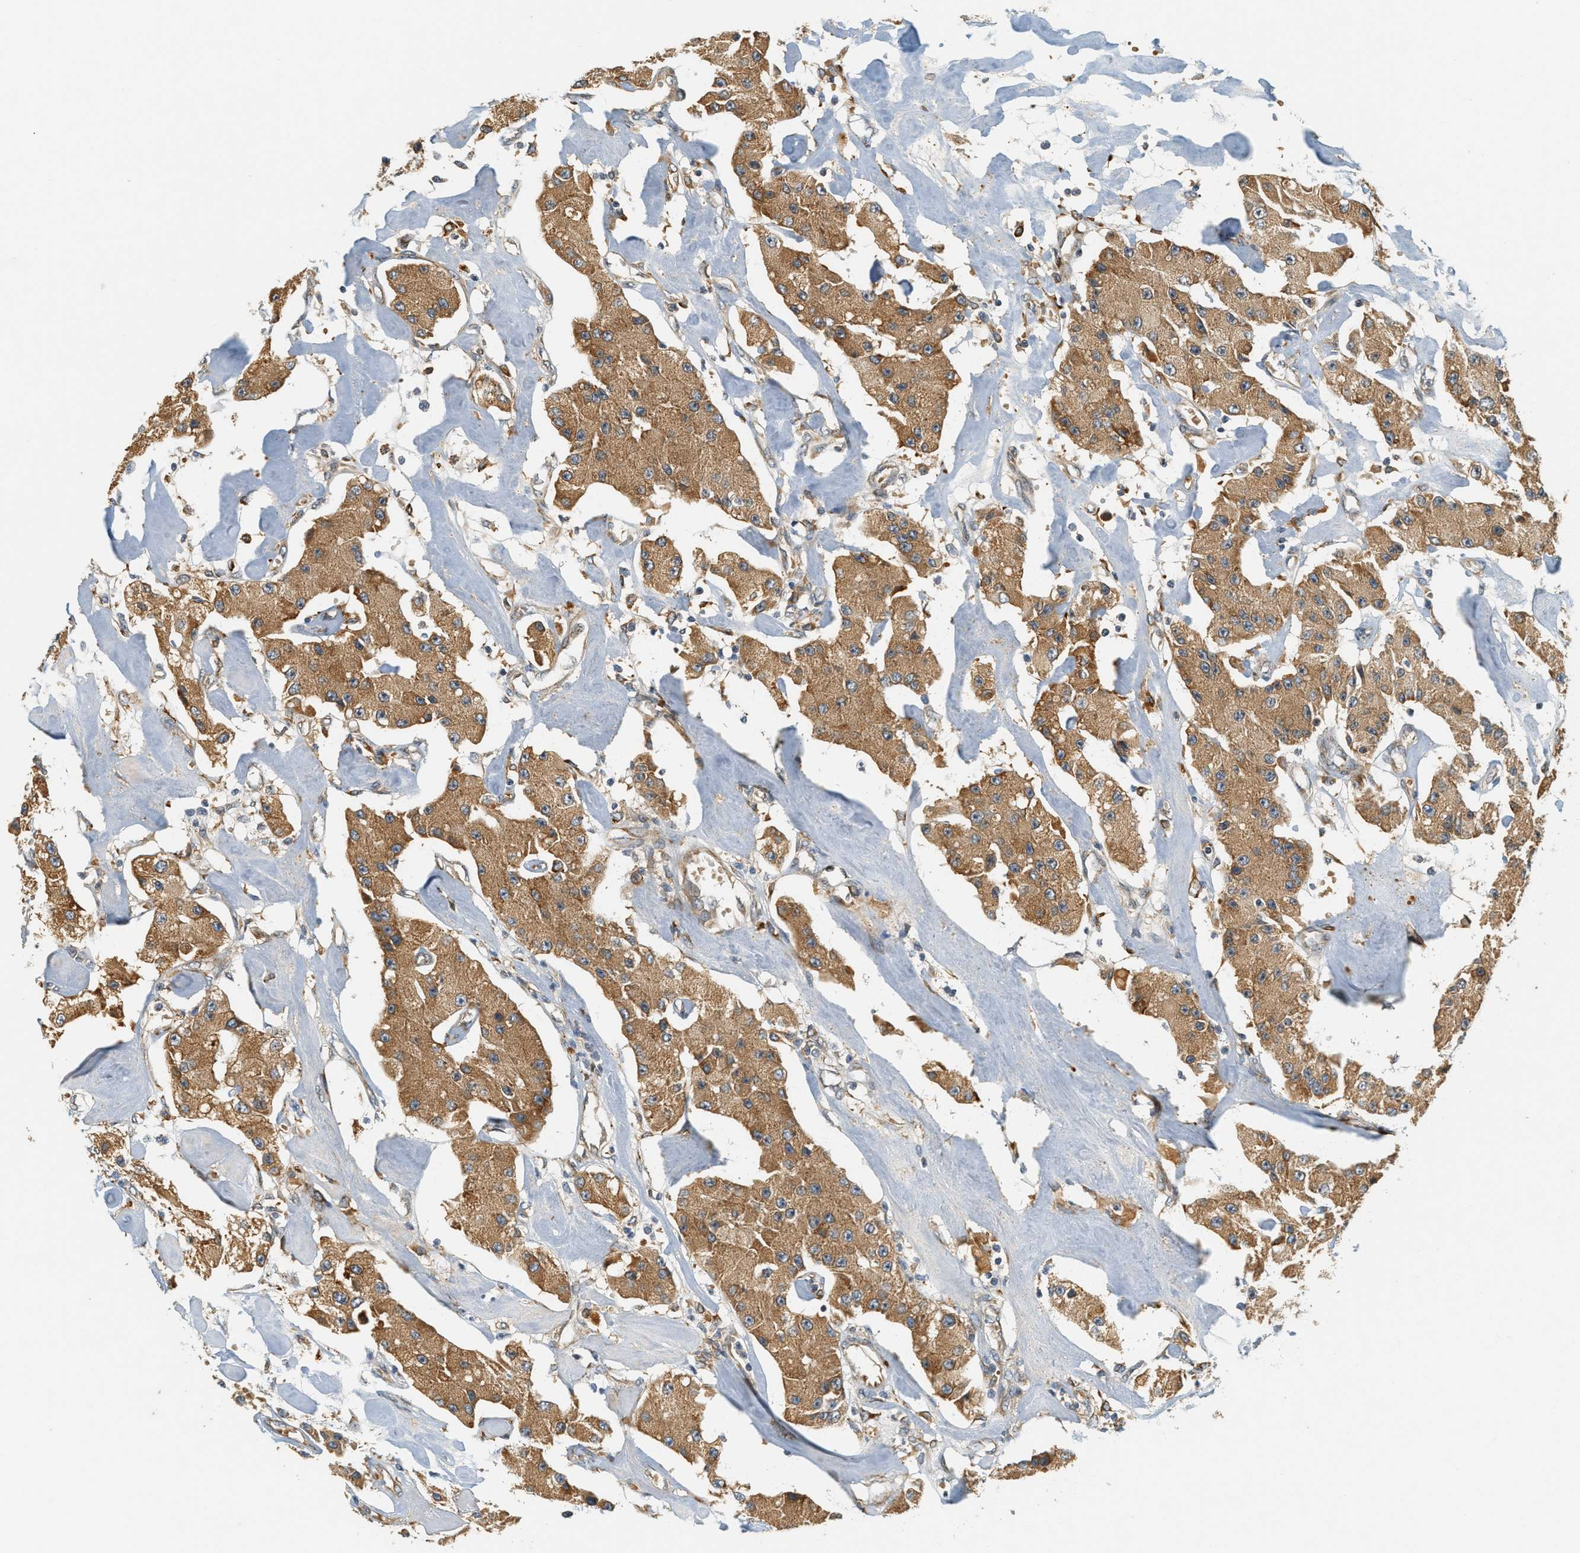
{"staining": {"intensity": "moderate", "quantity": ">75%", "location": "cytoplasmic/membranous"}, "tissue": "carcinoid", "cell_type": "Tumor cells", "image_type": "cancer", "snomed": [{"axis": "morphology", "description": "Carcinoid, malignant, NOS"}, {"axis": "topography", "description": "Pancreas"}], "caption": "This photomicrograph displays malignant carcinoid stained with immunohistochemistry to label a protein in brown. The cytoplasmic/membranous of tumor cells show moderate positivity for the protein. Nuclei are counter-stained blue.", "gene": "PDK1", "patient": {"sex": "male", "age": 41}}